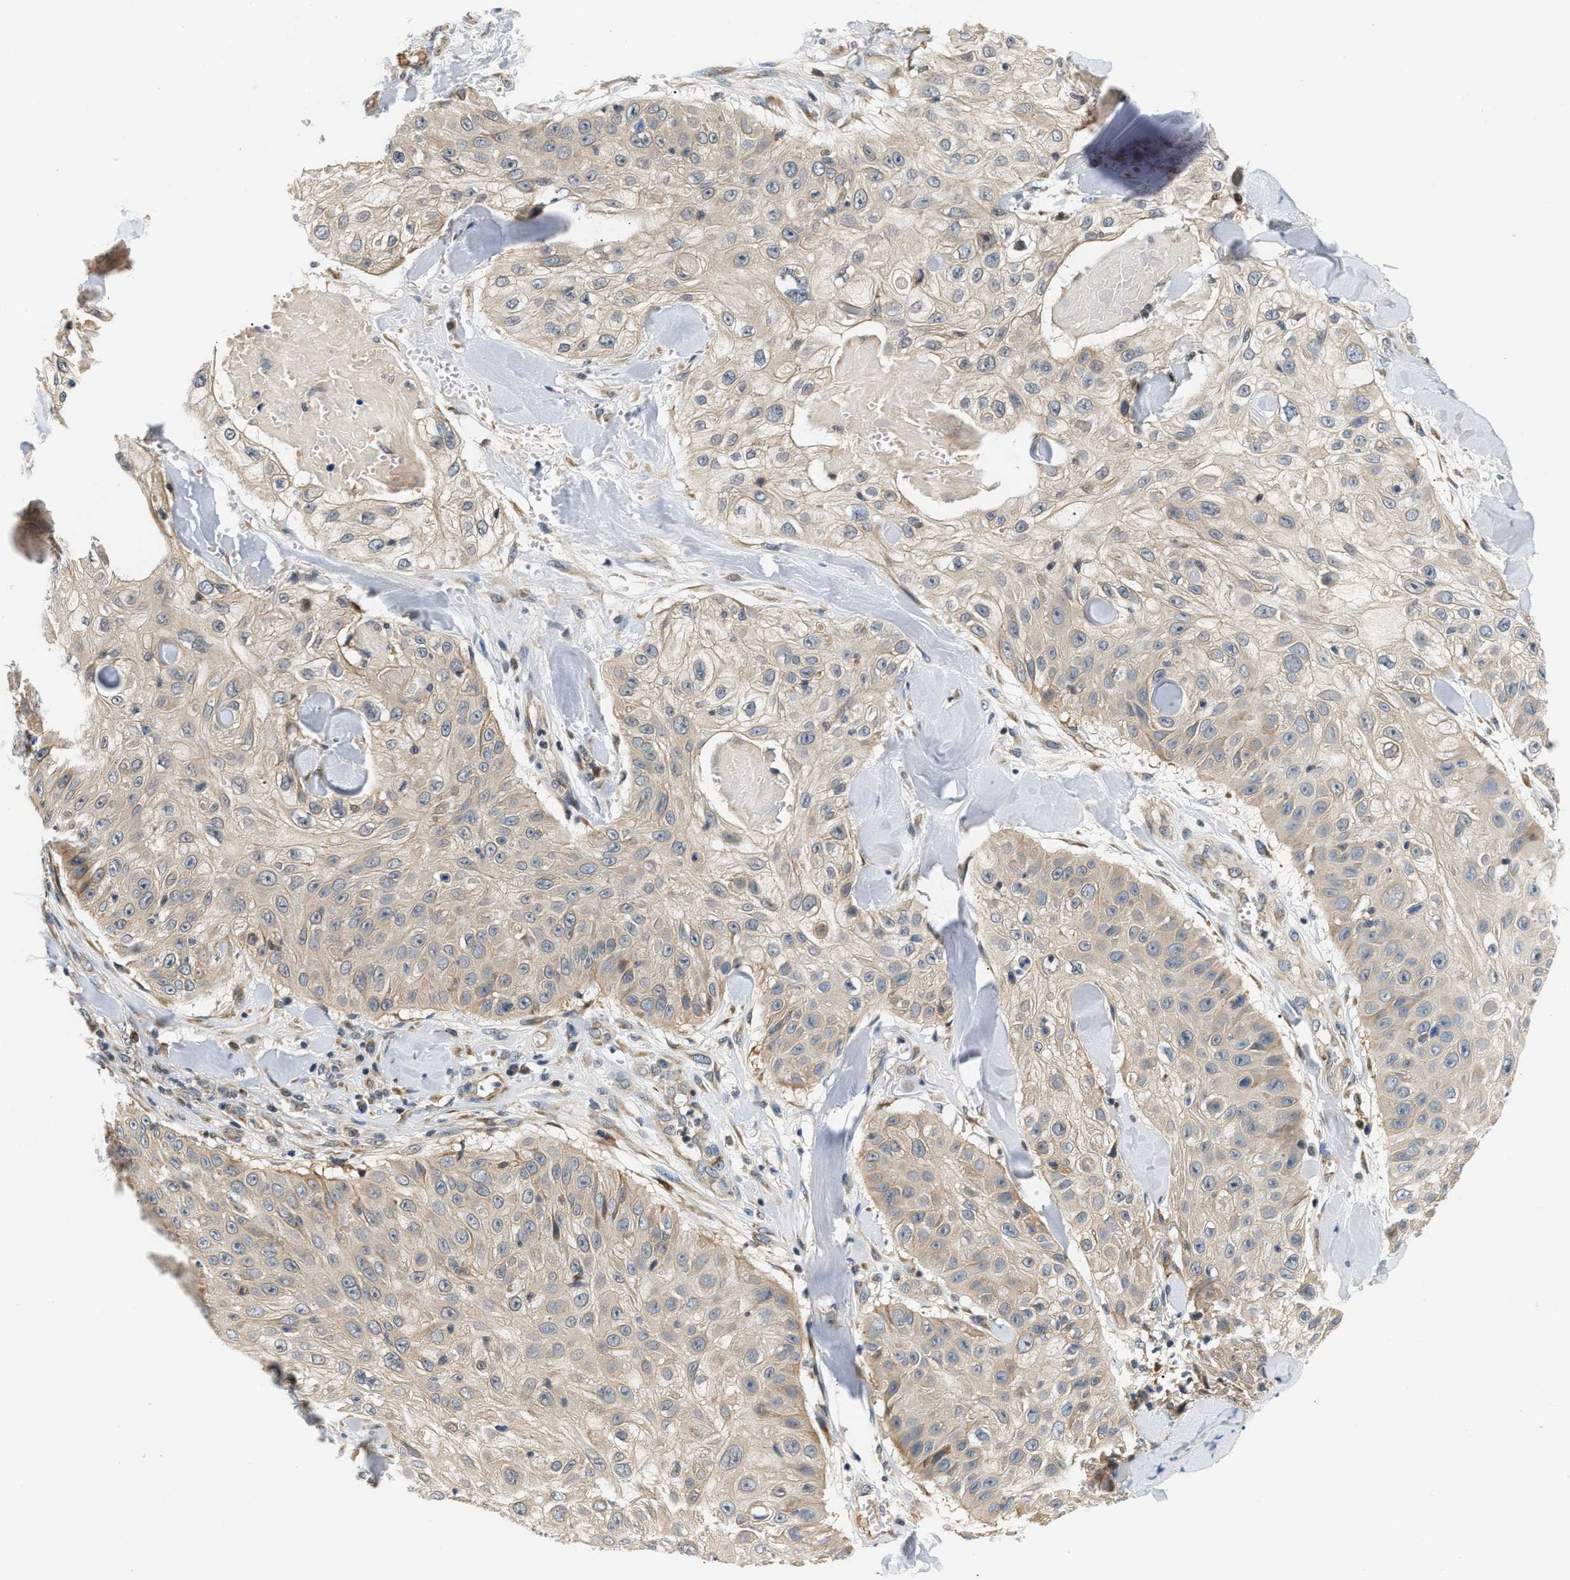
{"staining": {"intensity": "weak", "quantity": "25%-75%", "location": "cytoplasmic/membranous"}, "tissue": "skin cancer", "cell_type": "Tumor cells", "image_type": "cancer", "snomed": [{"axis": "morphology", "description": "Squamous cell carcinoma, NOS"}, {"axis": "topography", "description": "Skin"}], "caption": "Protein staining of skin squamous cell carcinoma tissue displays weak cytoplasmic/membranous expression in about 25%-75% of tumor cells. Using DAB (3,3'-diaminobenzidine) (brown) and hematoxylin (blue) stains, captured at high magnification using brightfield microscopy.", "gene": "TNIP2", "patient": {"sex": "male", "age": 86}}